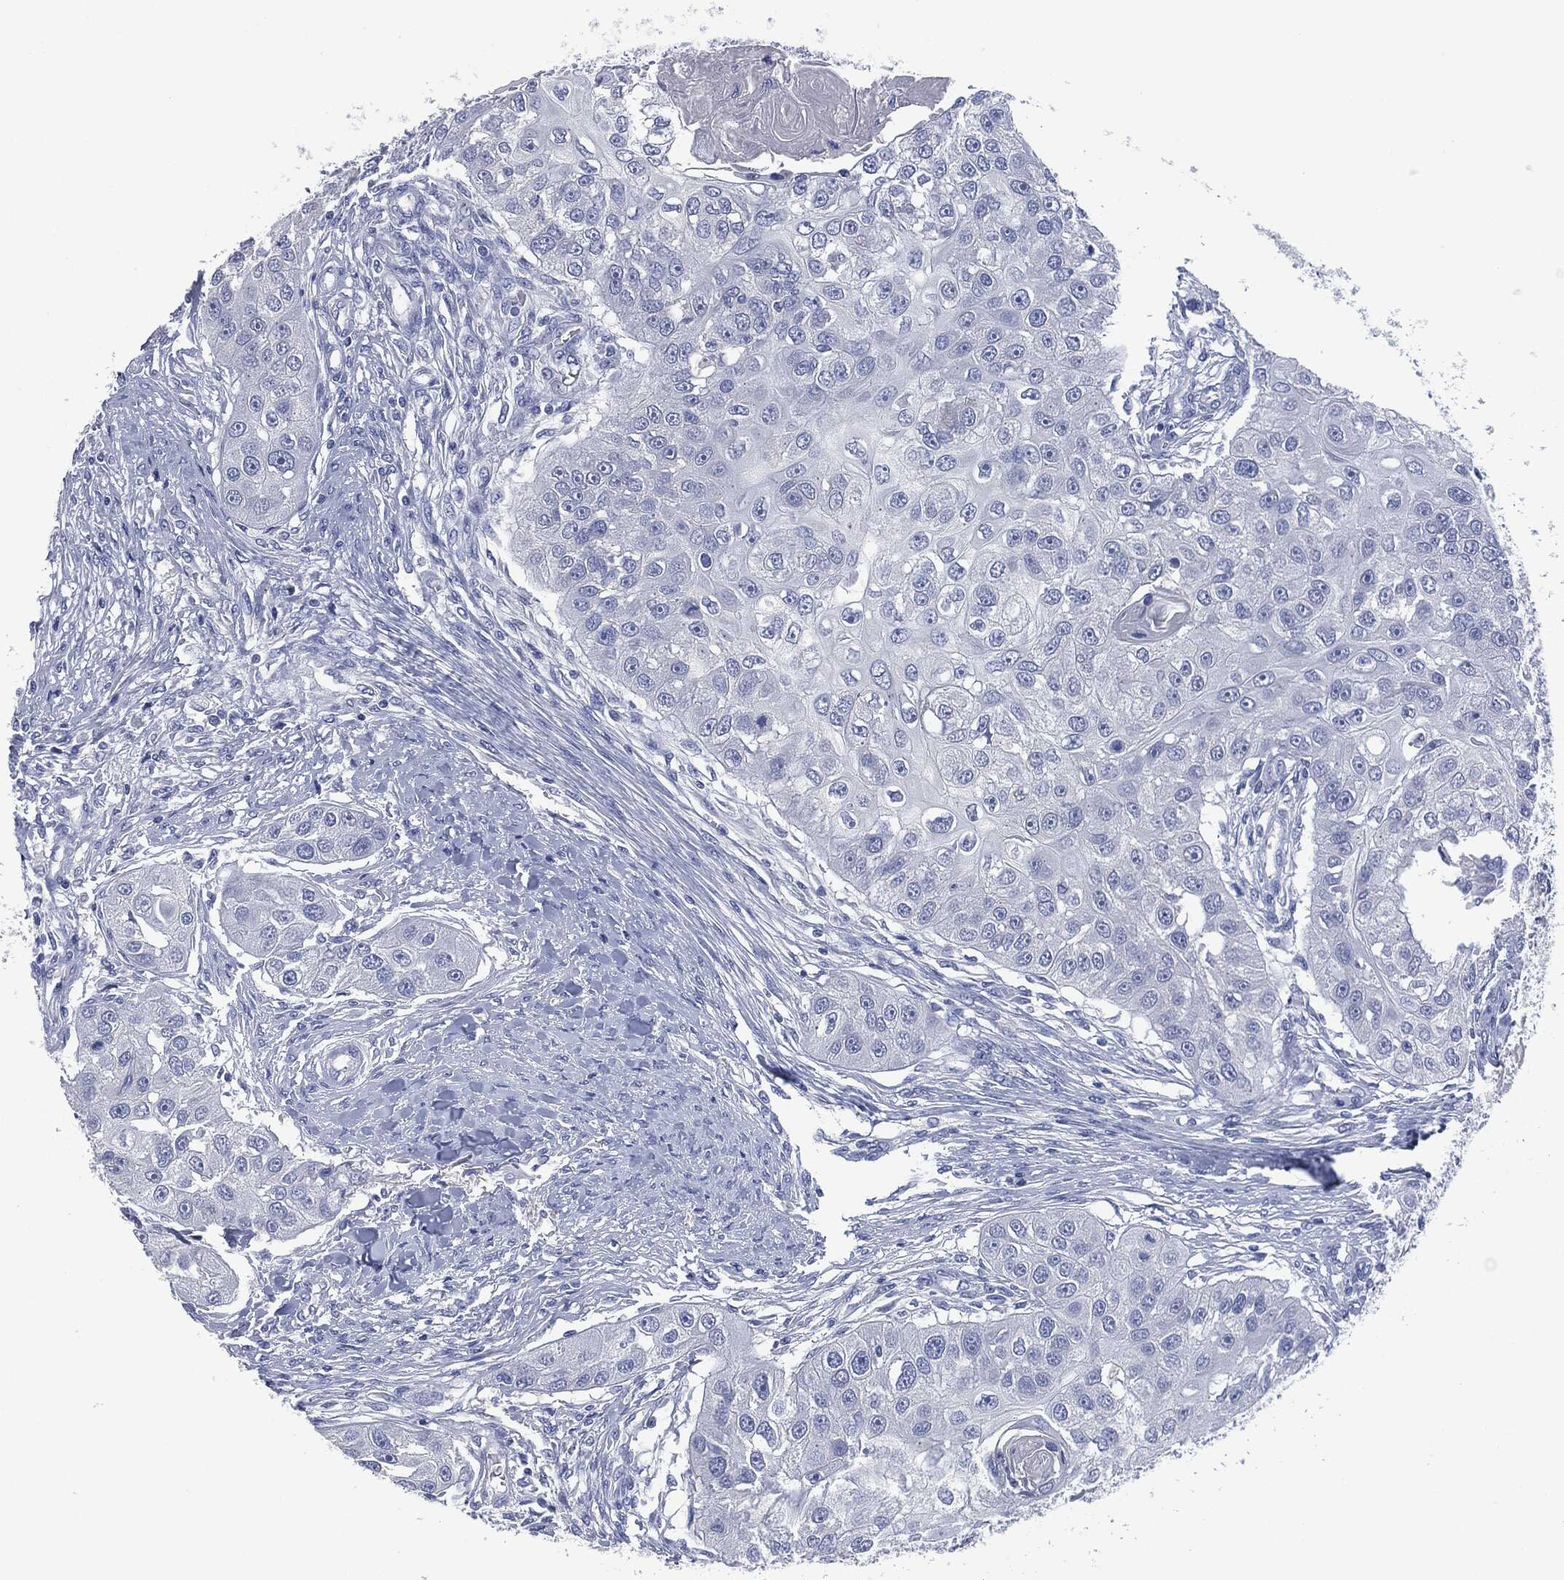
{"staining": {"intensity": "negative", "quantity": "none", "location": "none"}, "tissue": "head and neck cancer", "cell_type": "Tumor cells", "image_type": "cancer", "snomed": [{"axis": "morphology", "description": "Normal tissue, NOS"}, {"axis": "morphology", "description": "Squamous cell carcinoma, NOS"}, {"axis": "topography", "description": "Skeletal muscle"}, {"axis": "topography", "description": "Head-Neck"}], "caption": "This image is of head and neck cancer (squamous cell carcinoma) stained with immunohistochemistry (IHC) to label a protein in brown with the nuclei are counter-stained blue. There is no expression in tumor cells.", "gene": "MUC16", "patient": {"sex": "male", "age": 51}}